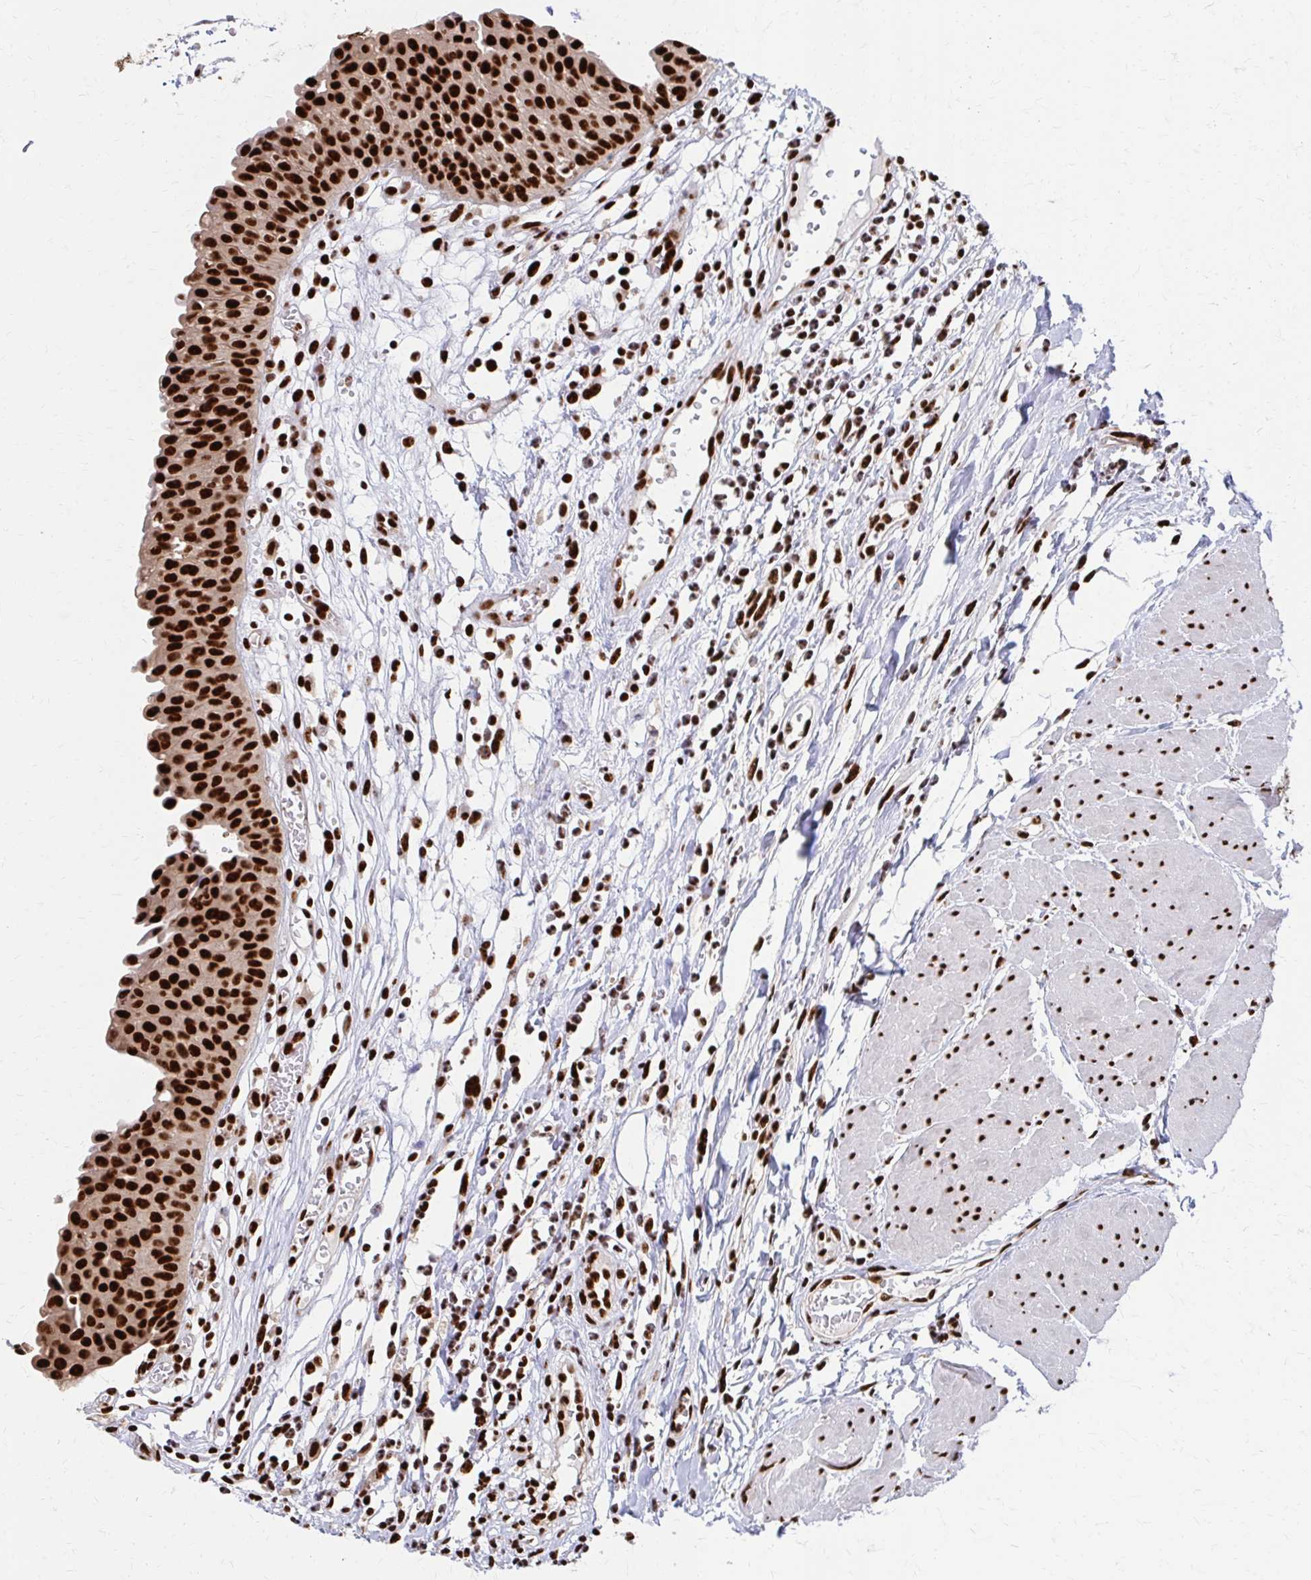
{"staining": {"intensity": "strong", "quantity": ">75%", "location": "nuclear"}, "tissue": "urinary bladder", "cell_type": "Urothelial cells", "image_type": "normal", "snomed": [{"axis": "morphology", "description": "Normal tissue, NOS"}, {"axis": "topography", "description": "Urinary bladder"}], "caption": "About >75% of urothelial cells in unremarkable urinary bladder show strong nuclear protein positivity as visualized by brown immunohistochemical staining.", "gene": "CNKSR3", "patient": {"sex": "male", "age": 64}}